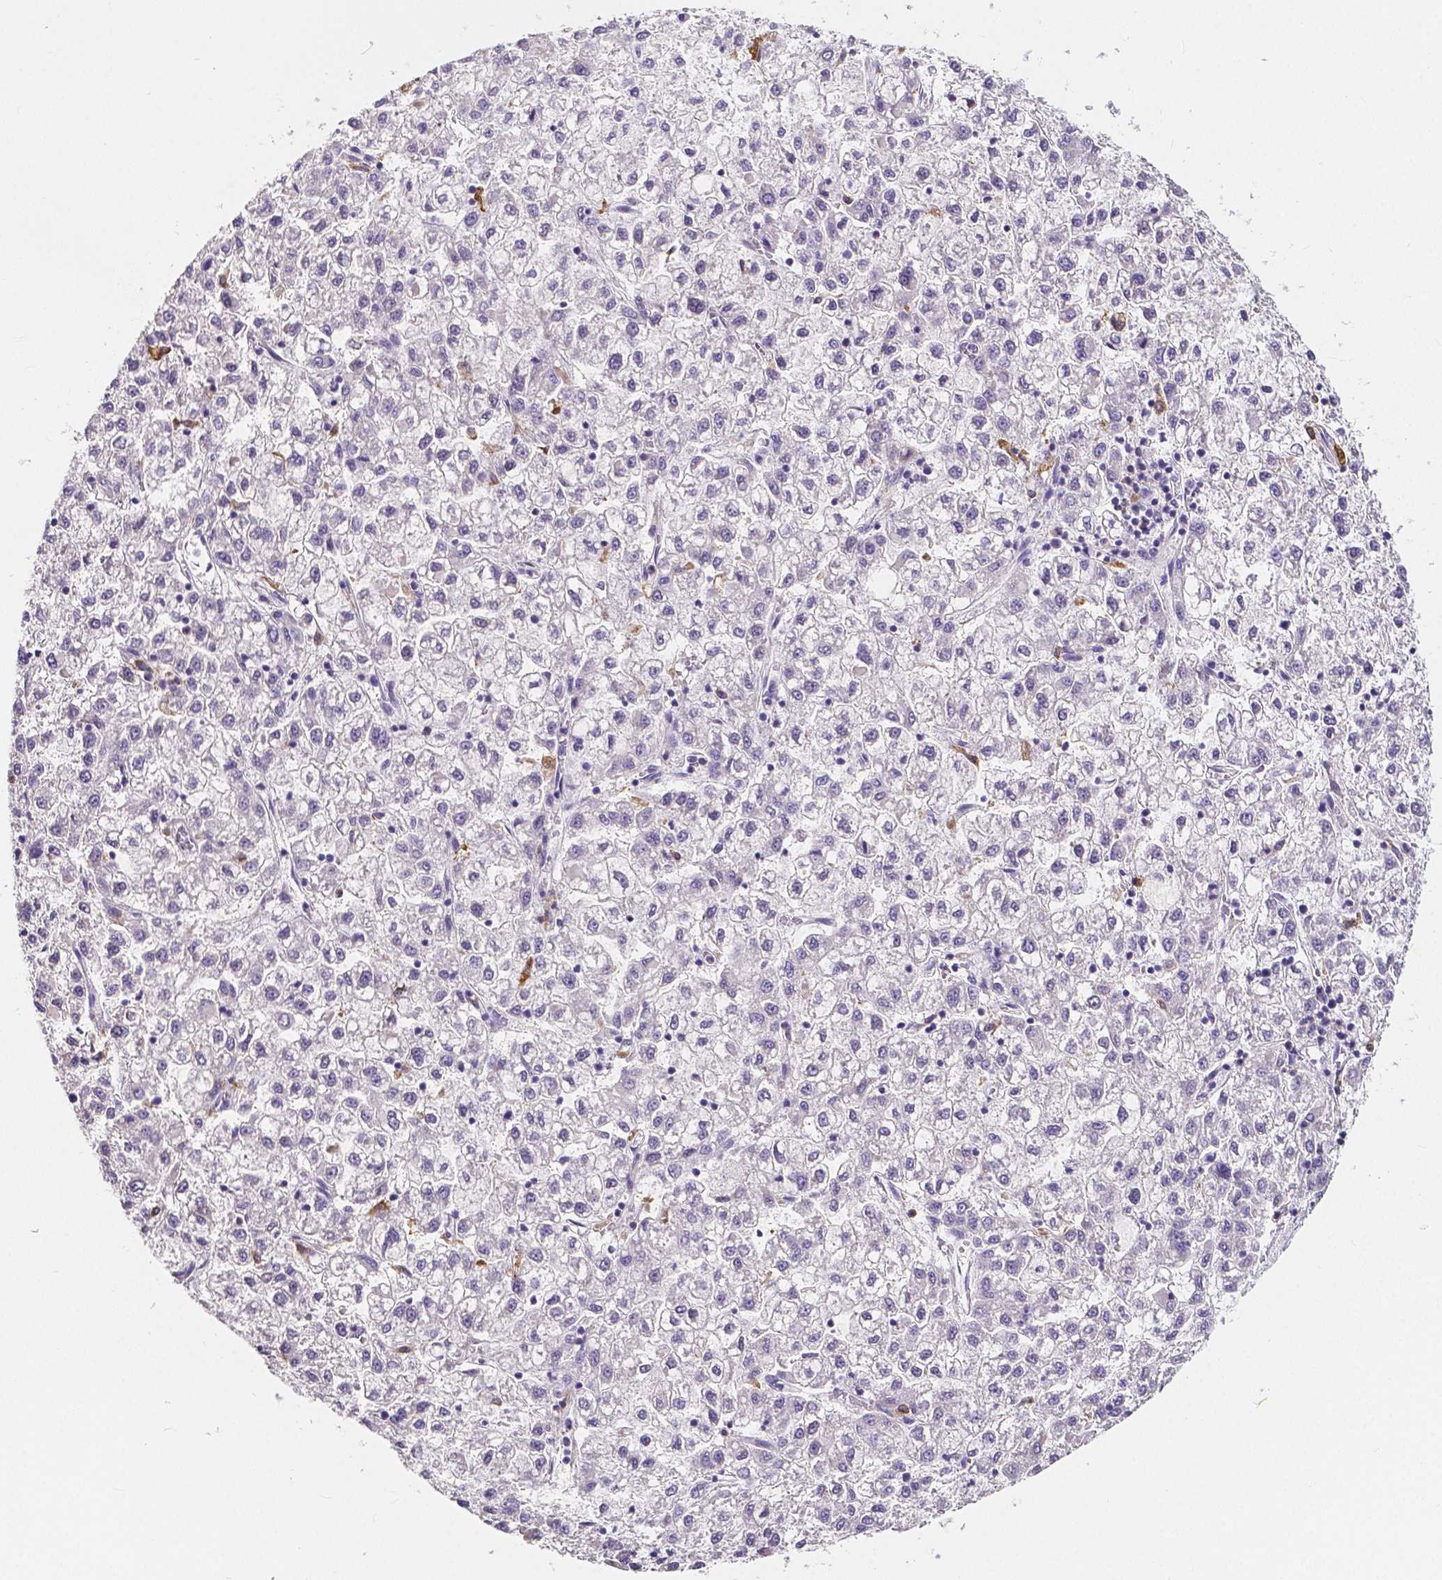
{"staining": {"intensity": "negative", "quantity": "none", "location": "none"}, "tissue": "liver cancer", "cell_type": "Tumor cells", "image_type": "cancer", "snomed": [{"axis": "morphology", "description": "Carcinoma, Hepatocellular, NOS"}, {"axis": "topography", "description": "Liver"}], "caption": "Immunohistochemical staining of human hepatocellular carcinoma (liver) displays no significant expression in tumor cells.", "gene": "ACP5", "patient": {"sex": "male", "age": 40}}